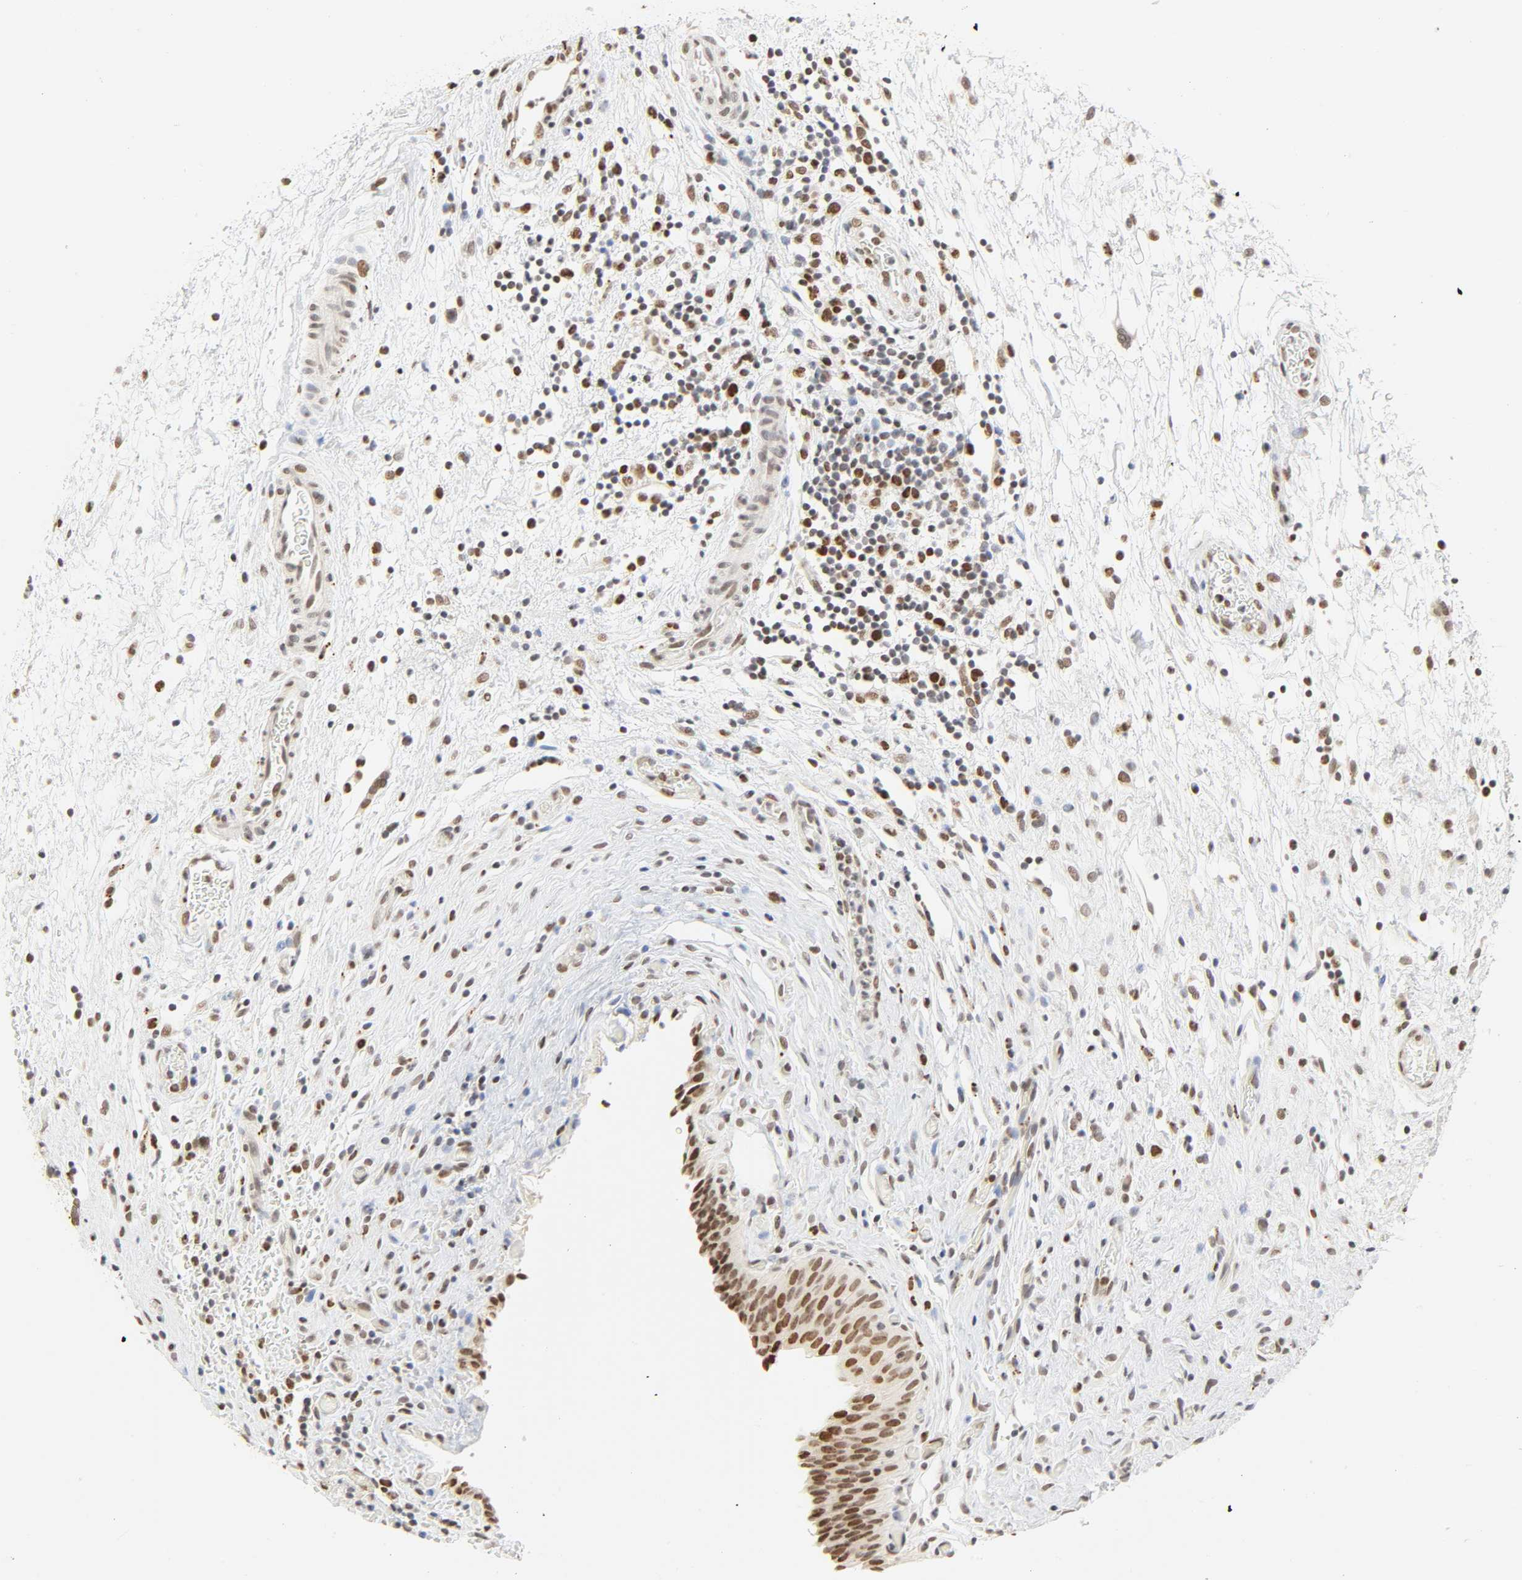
{"staining": {"intensity": "strong", "quantity": ">75%", "location": "nuclear"}, "tissue": "urinary bladder", "cell_type": "Urothelial cells", "image_type": "normal", "snomed": [{"axis": "morphology", "description": "Normal tissue, NOS"}, {"axis": "topography", "description": "Urinary bladder"}], "caption": "Protein staining of unremarkable urinary bladder shows strong nuclear staining in approximately >75% of urothelial cells.", "gene": "DAZAP1", "patient": {"sex": "male", "age": 51}}